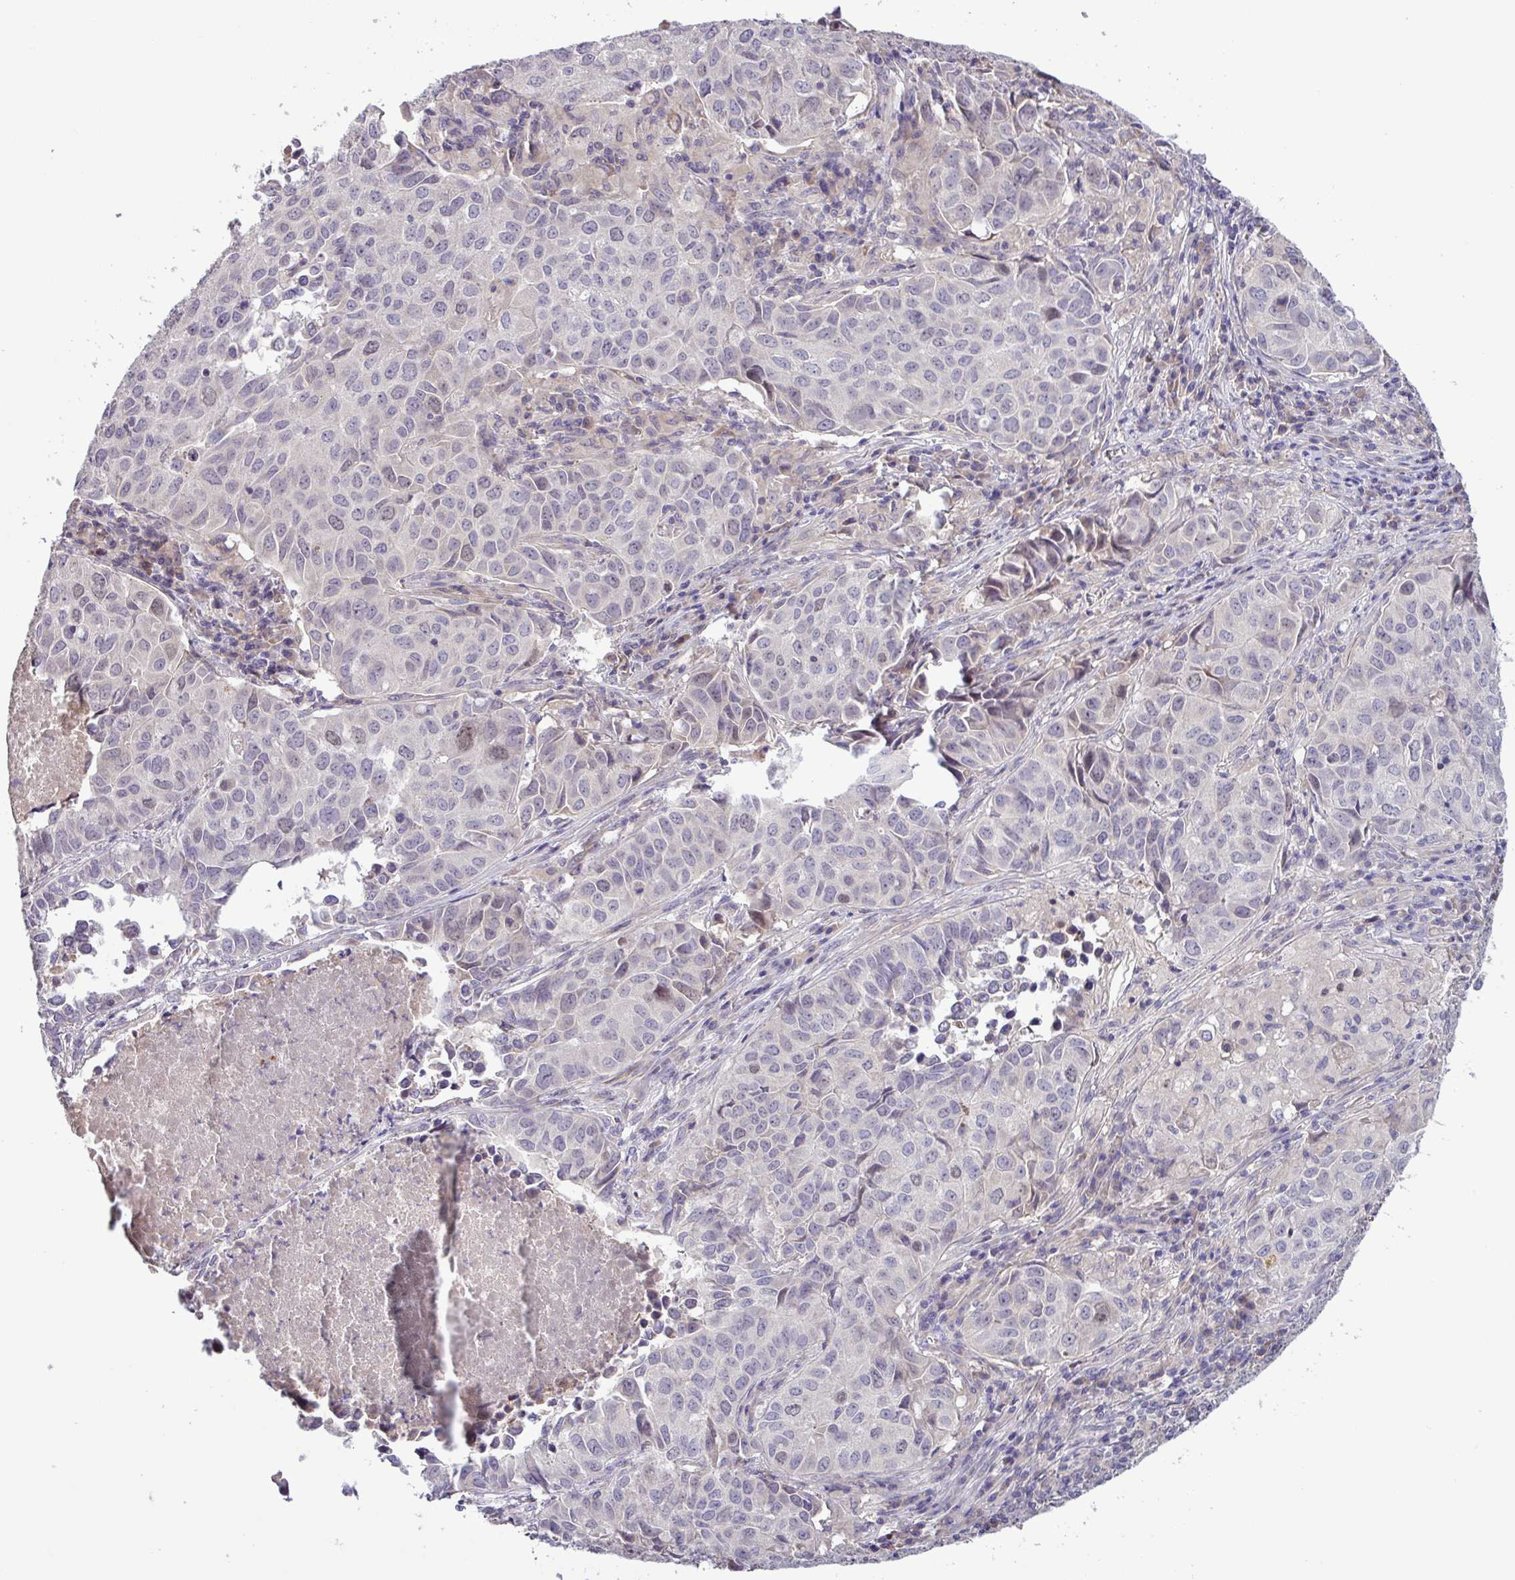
{"staining": {"intensity": "negative", "quantity": "none", "location": "none"}, "tissue": "lung cancer", "cell_type": "Tumor cells", "image_type": "cancer", "snomed": [{"axis": "morphology", "description": "Adenocarcinoma, NOS"}, {"axis": "topography", "description": "Lung"}], "caption": "Tumor cells are negative for brown protein staining in adenocarcinoma (lung).", "gene": "SFTPB", "patient": {"sex": "female", "age": 50}}